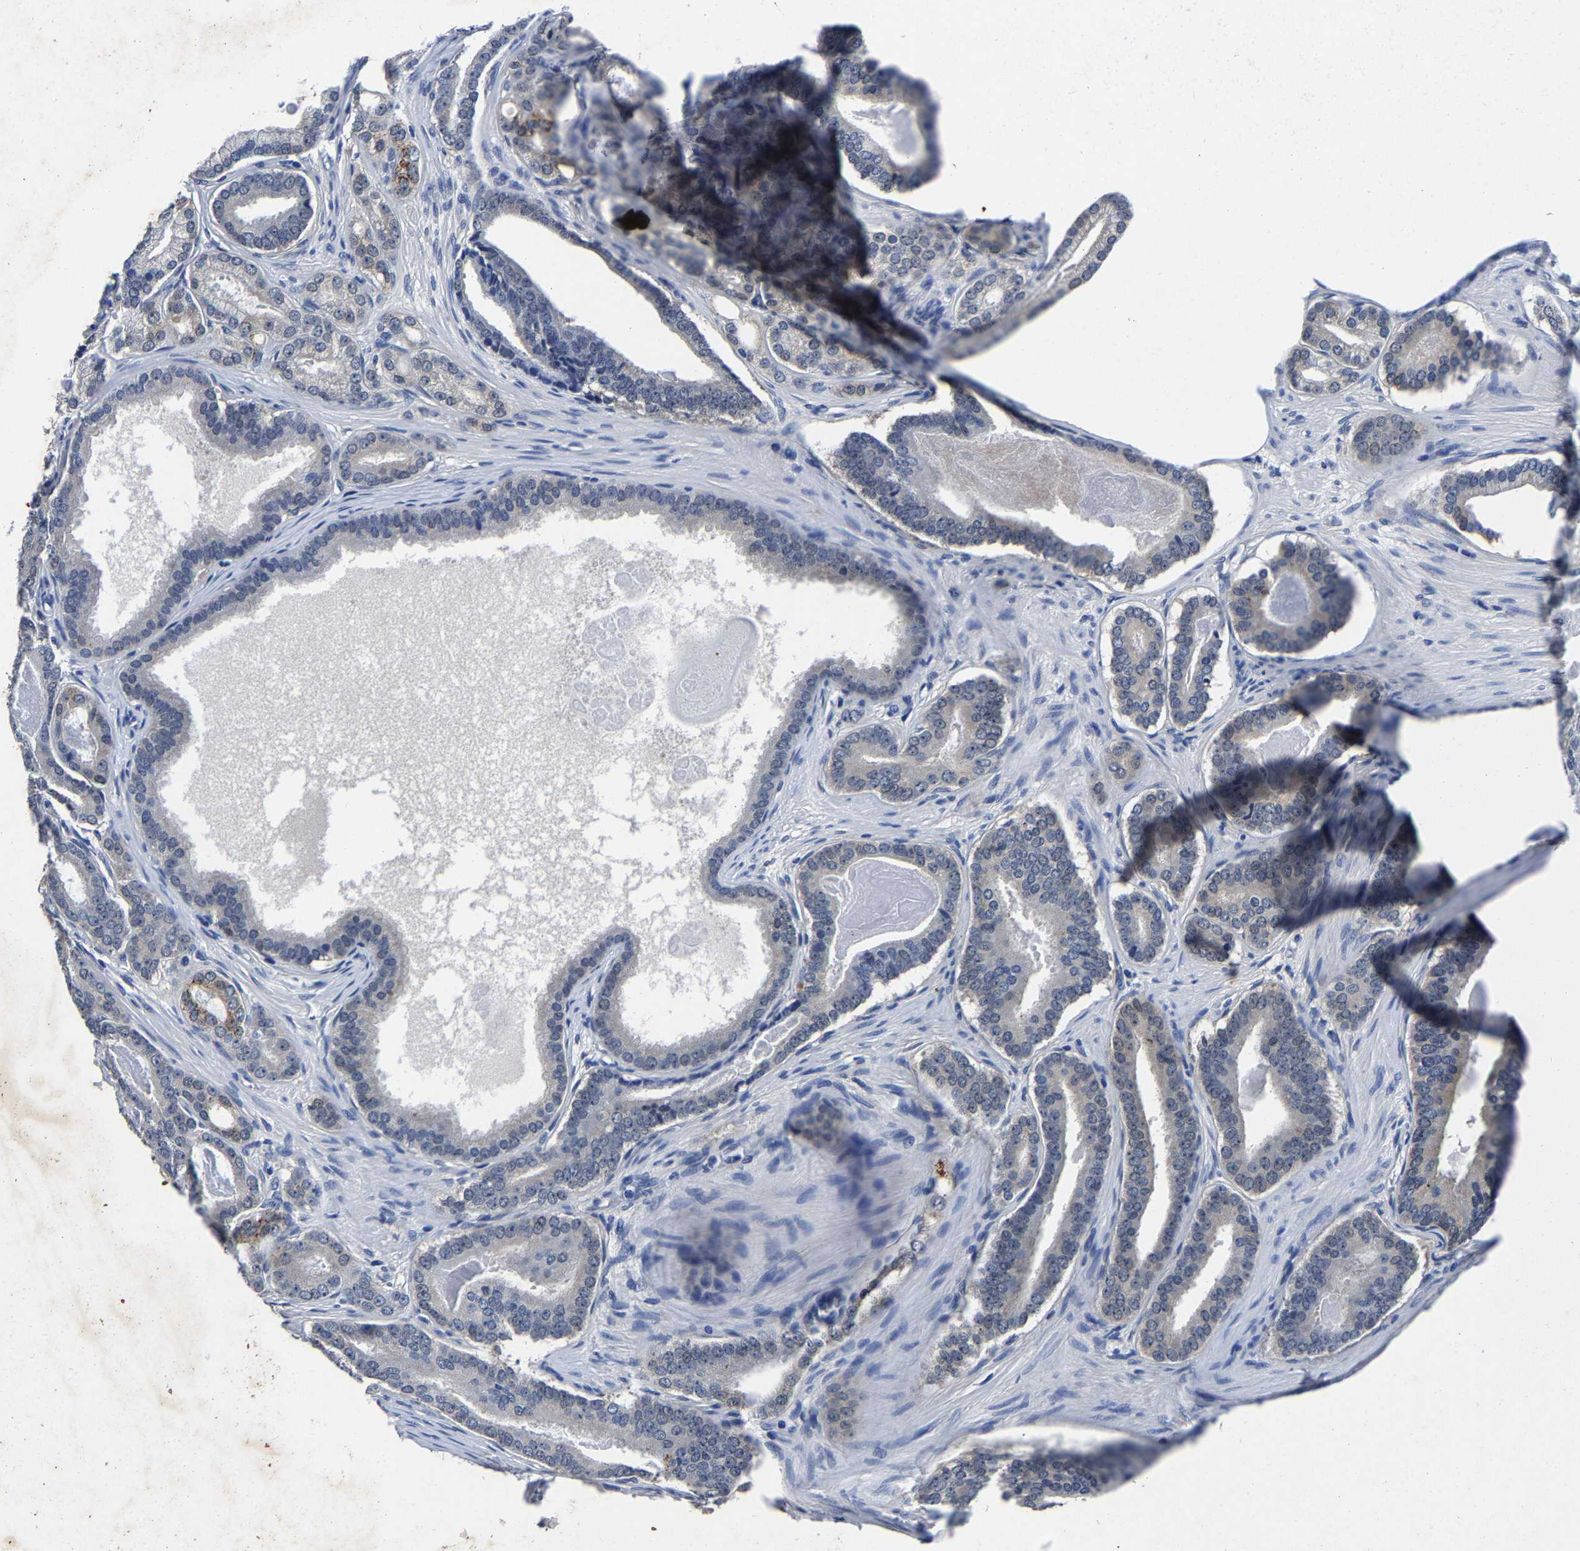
{"staining": {"intensity": "negative", "quantity": "none", "location": "none"}, "tissue": "prostate cancer", "cell_type": "Tumor cells", "image_type": "cancer", "snomed": [{"axis": "morphology", "description": "Adenocarcinoma, High grade"}, {"axis": "topography", "description": "Prostate"}], "caption": "IHC of prostate adenocarcinoma (high-grade) displays no expression in tumor cells.", "gene": "PSPH", "patient": {"sex": "male", "age": 60}}